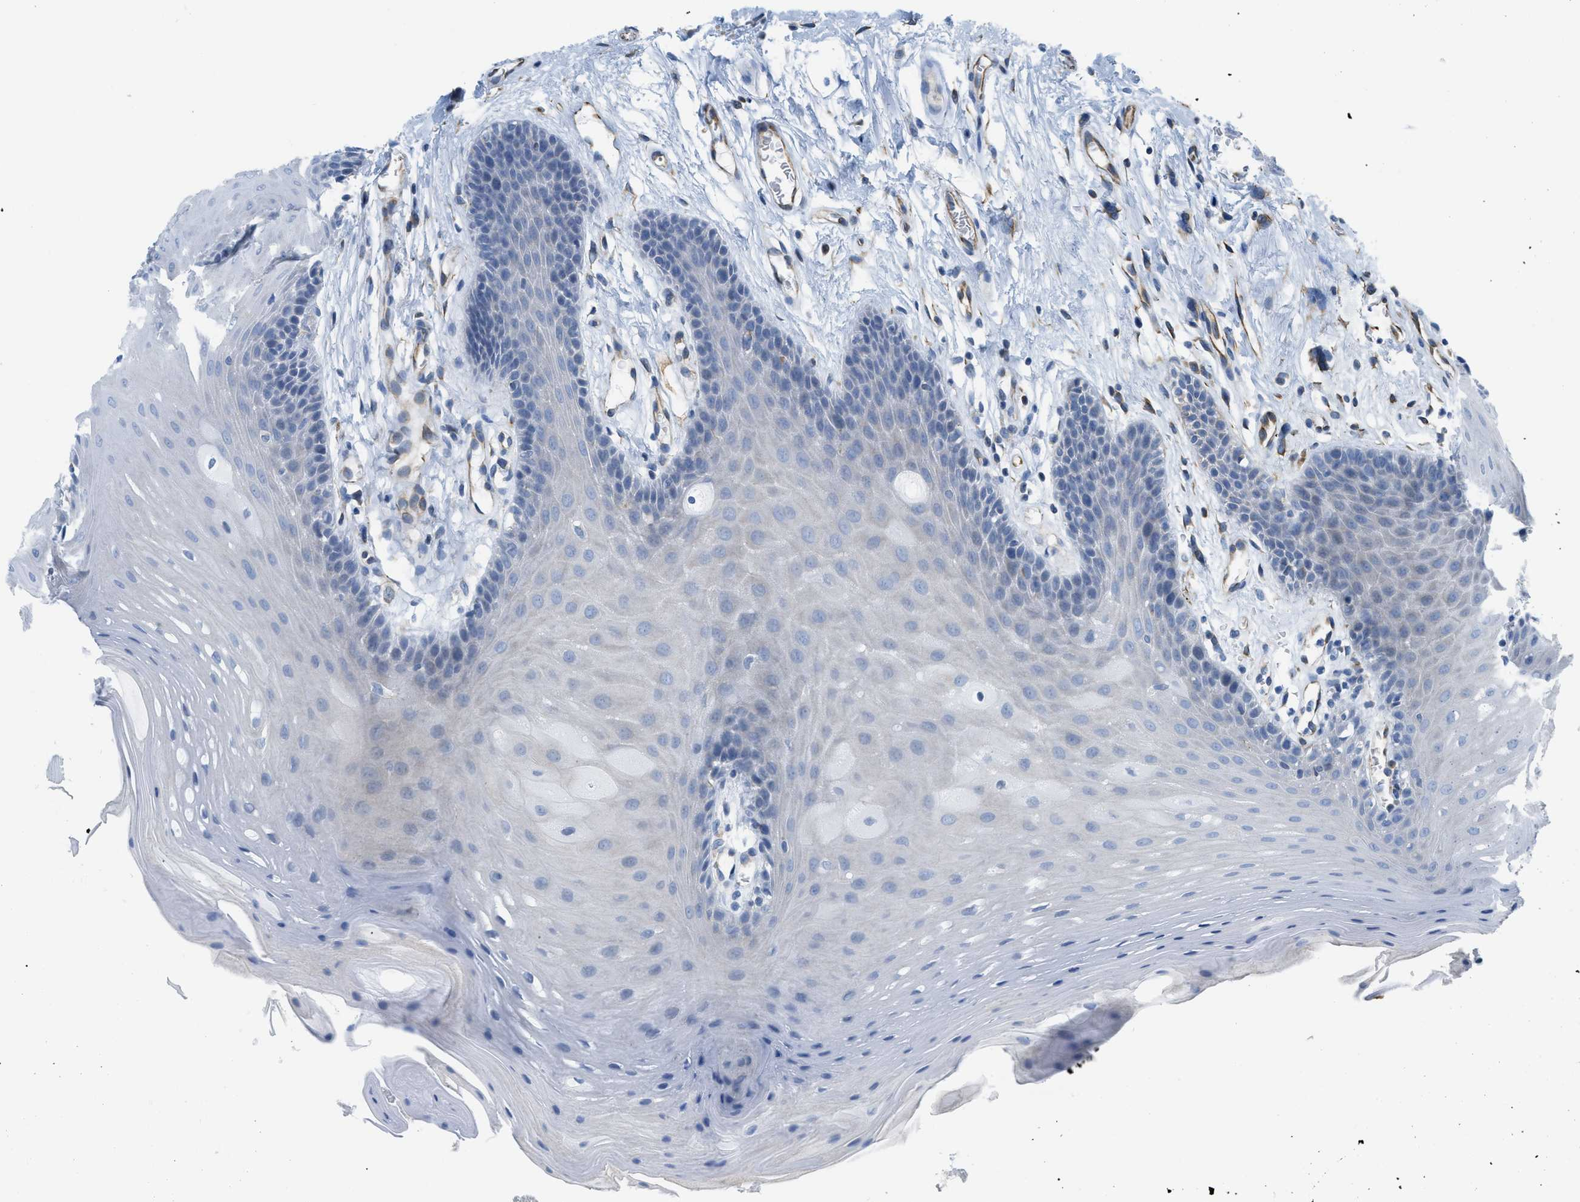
{"staining": {"intensity": "negative", "quantity": "none", "location": "none"}, "tissue": "oral mucosa", "cell_type": "Squamous epithelial cells", "image_type": "normal", "snomed": [{"axis": "morphology", "description": "Normal tissue, NOS"}, {"axis": "morphology", "description": "Squamous cell carcinoma, NOS"}, {"axis": "topography", "description": "Oral tissue"}, {"axis": "topography", "description": "Head-Neck"}], "caption": "Immunohistochemistry (IHC) image of unremarkable human oral mucosa stained for a protein (brown), which shows no expression in squamous epithelial cells.", "gene": "SLC12A1", "patient": {"sex": "male", "age": 71}}